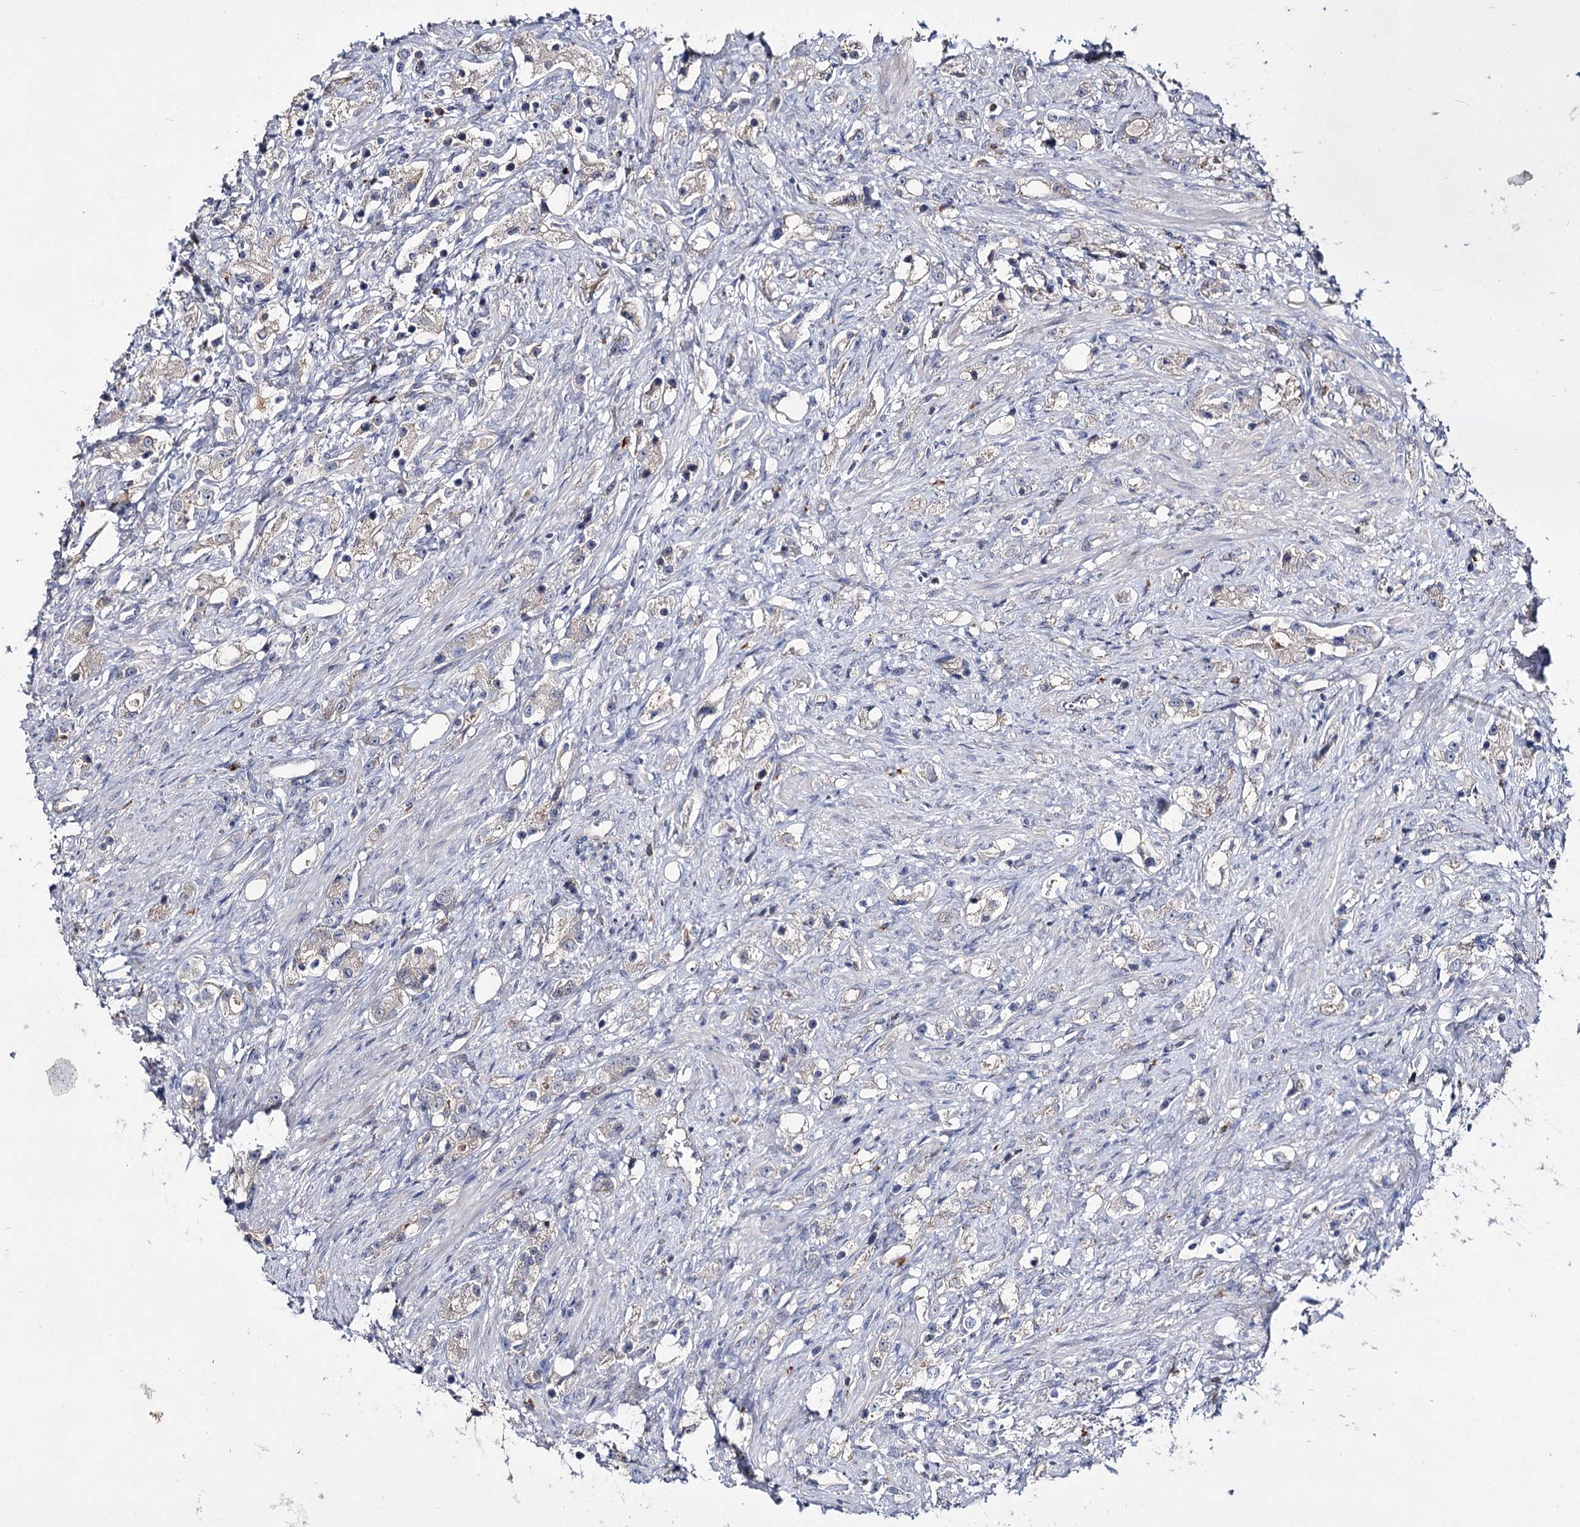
{"staining": {"intensity": "negative", "quantity": "none", "location": "none"}, "tissue": "prostate cancer", "cell_type": "Tumor cells", "image_type": "cancer", "snomed": [{"axis": "morphology", "description": "Adenocarcinoma, High grade"}, {"axis": "topography", "description": "Prostate"}], "caption": "This is an IHC photomicrograph of prostate cancer (high-grade adenocarcinoma). There is no staining in tumor cells.", "gene": "IL1RAP", "patient": {"sex": "male", "age": 63}}